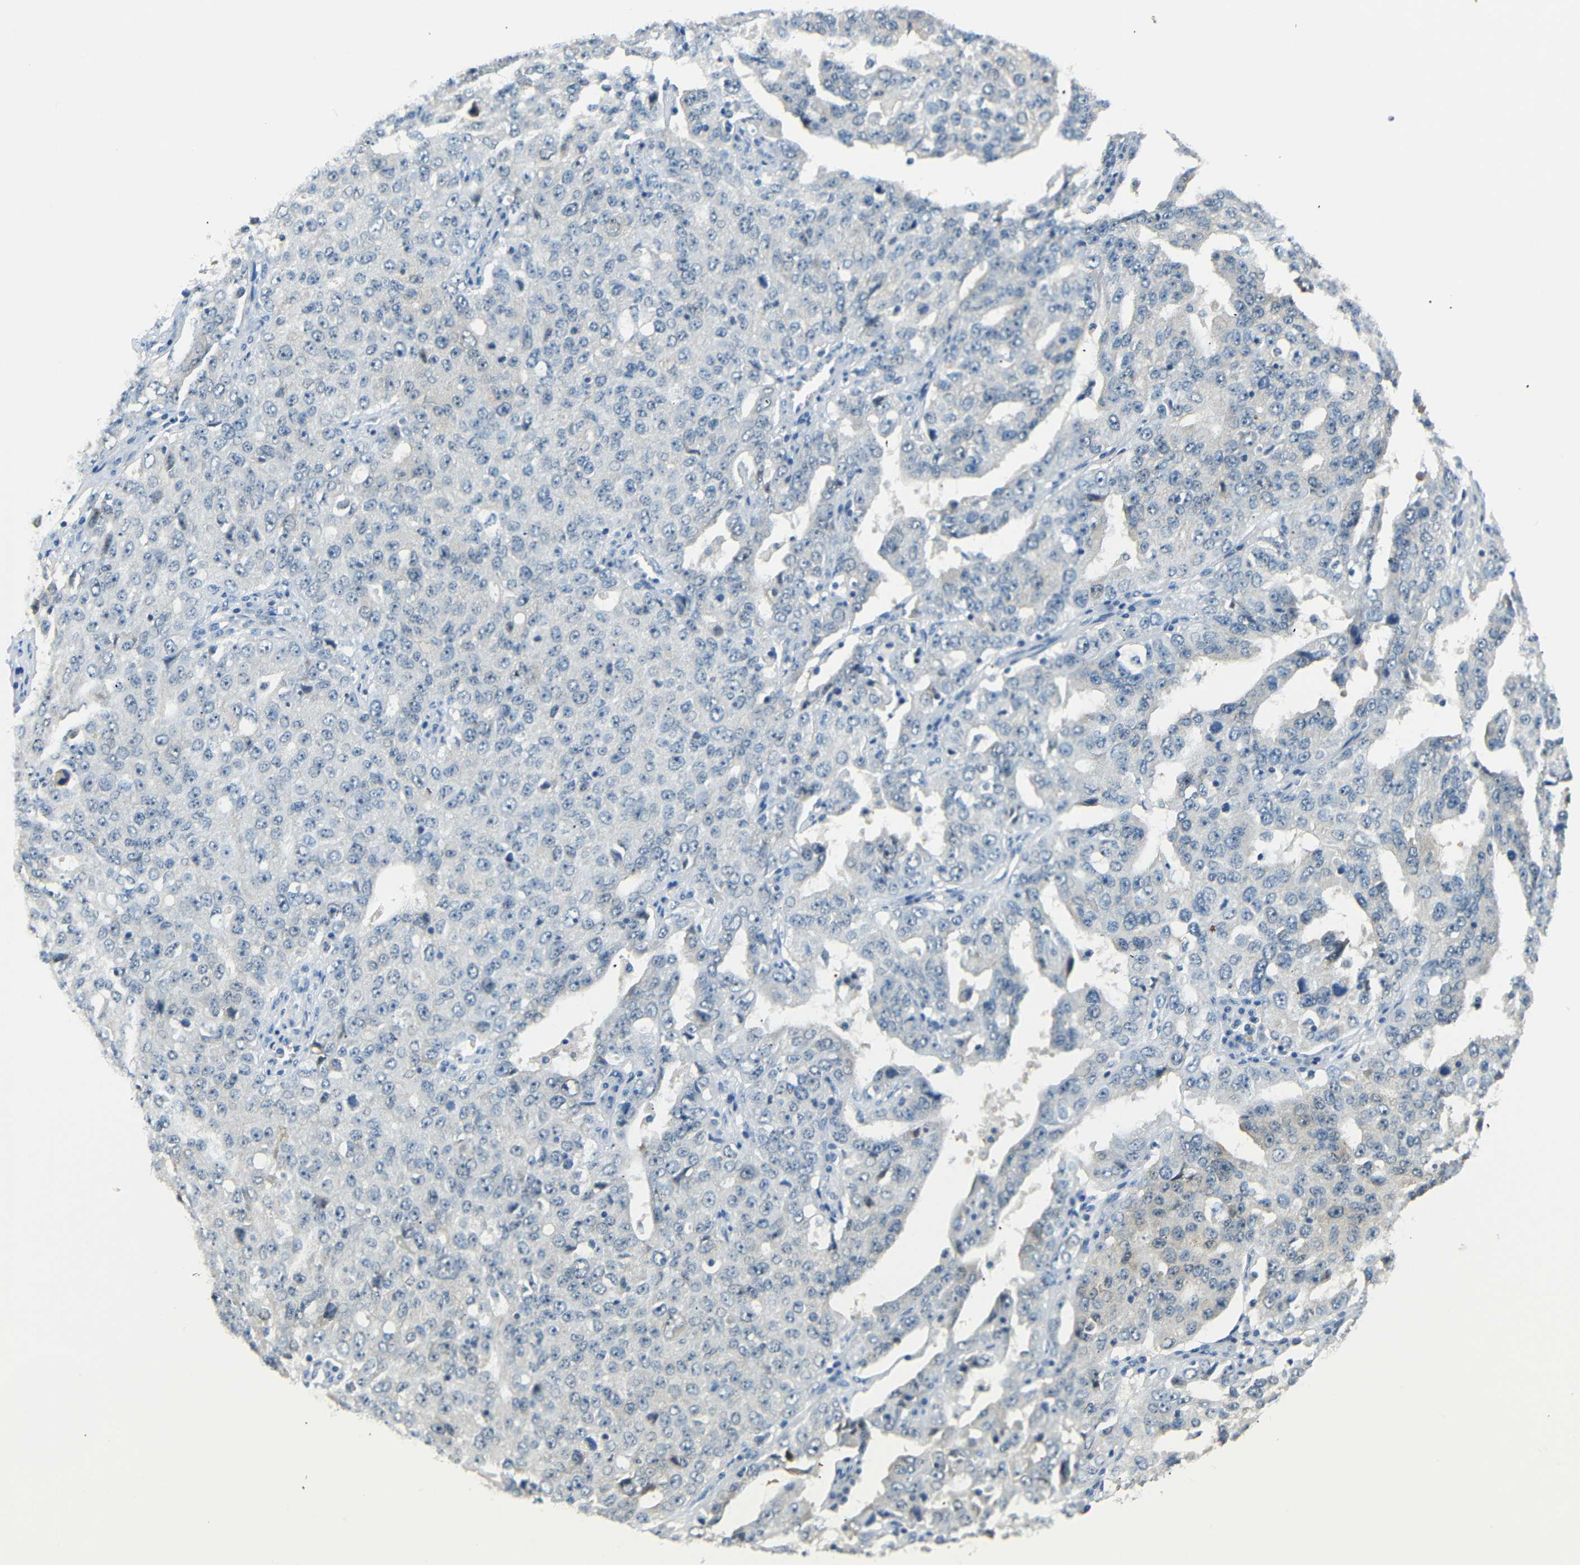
{"staining": {"intensity": "weak", "quantity": "25%-75%", "location": "cytoplasmic/membranous"}, "tissue": "ovarian cancer", "cell_type": "Tumor cells", "image_type": "cancer", "snomed": [{"axis": "morphology", "description": "Carcinoma, endometroid"}, {"axis": "topography", "description": "Ovary"}], "caption": "Human ovarian endometroid carcinoma stained with a protein marker shows weak staining in tumor cells.", "gene": "SFN", "patient": {"sex": "female", "age": 62}}